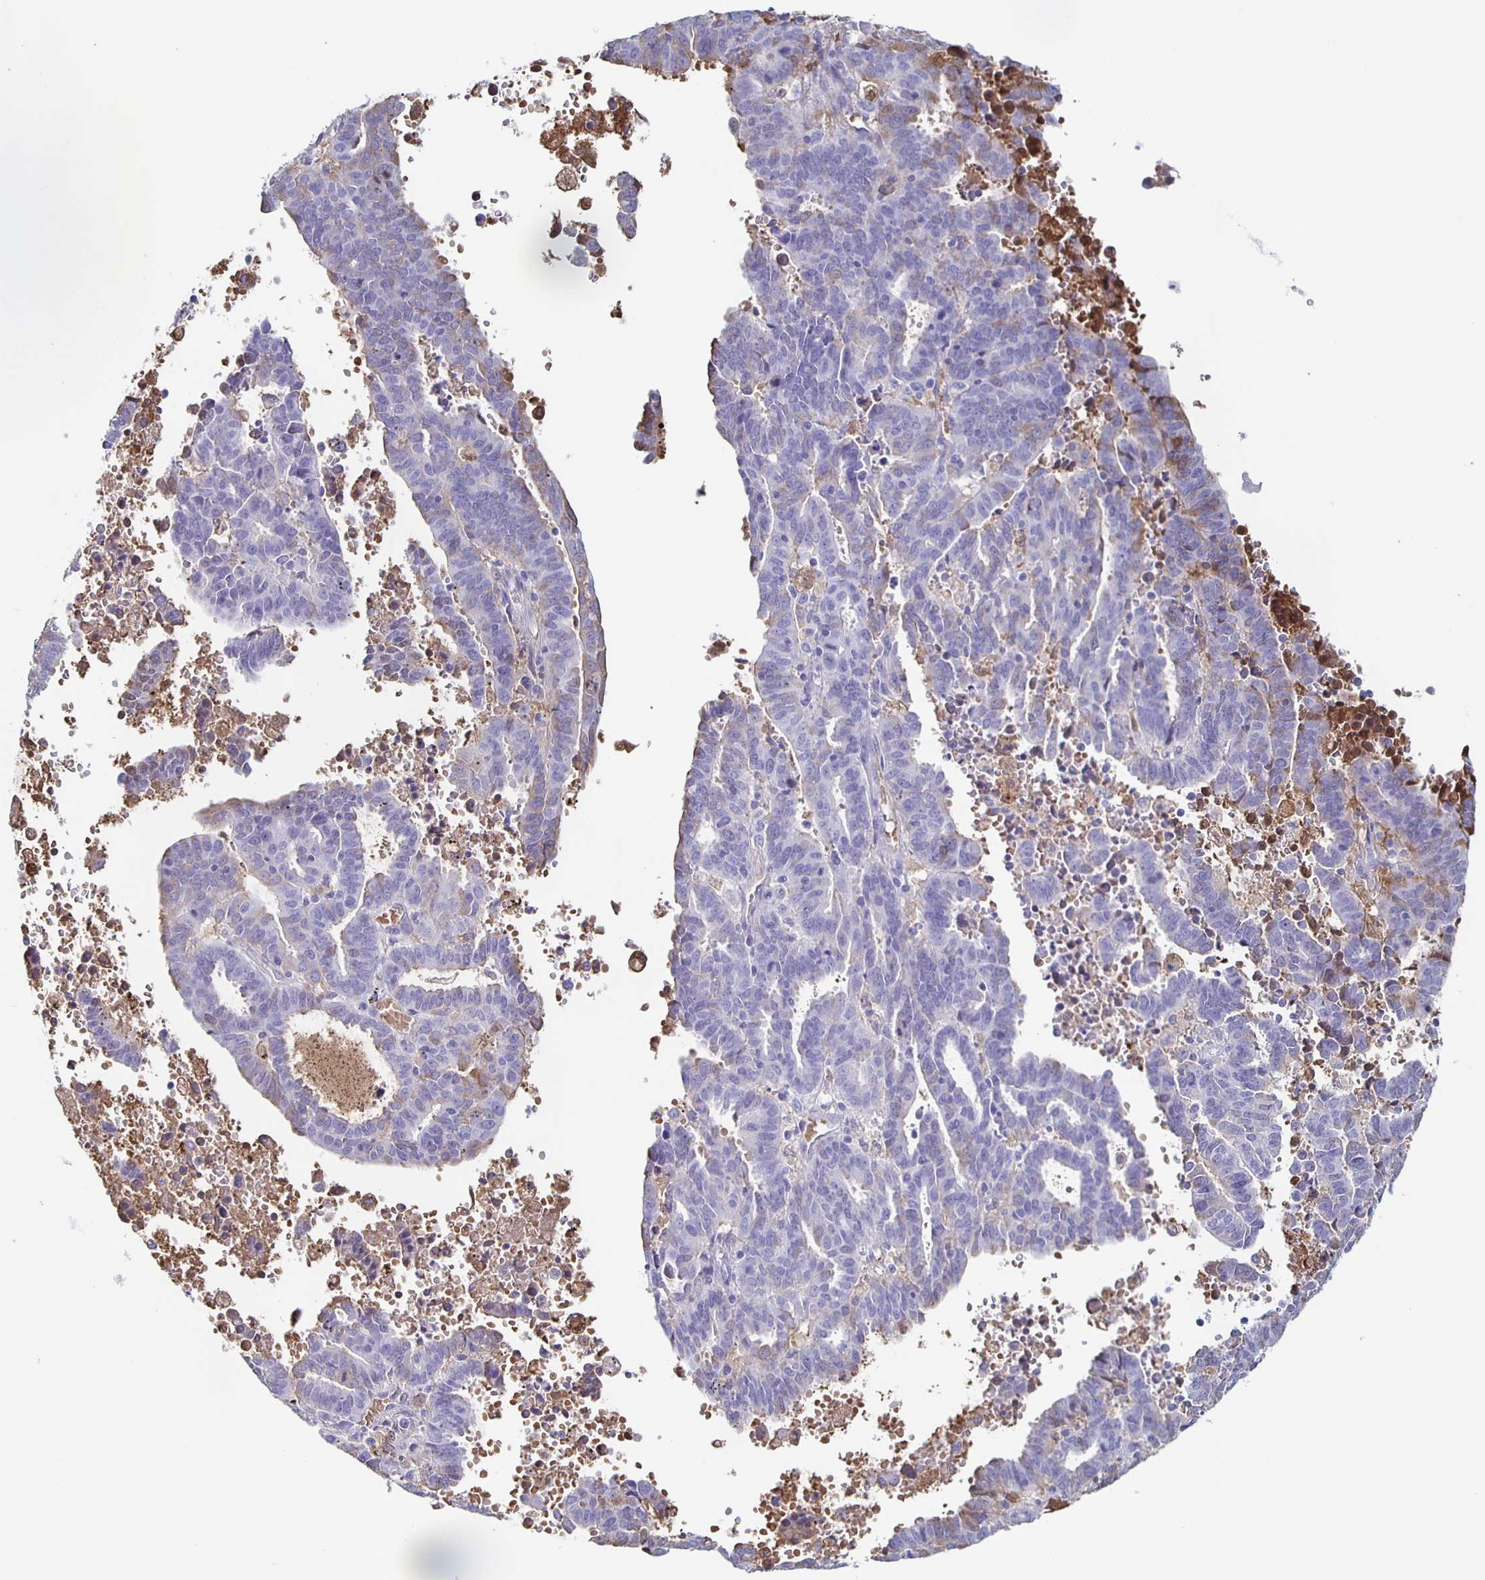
{"staining": {"intensity": "negative", "quantity": "none", "location": "none"}, "tissue": "endometrial cancer", "cell_type": "Tumor cells", "image_type": "cancer", "snomed": [{"axis": "morphology", "description": "Adenocarcinoma, NOS"}, {"axis": "topography", "description": "Uterus"}], "caption": "Immunohistochemistry (IHC) micrograph of adenocarcinoma (endometrial) stained for a protein (brown), which demonstrates no positivity in tumor cells.", "gene": "FGA", "patient": {"sex": "female", "age": 83}}